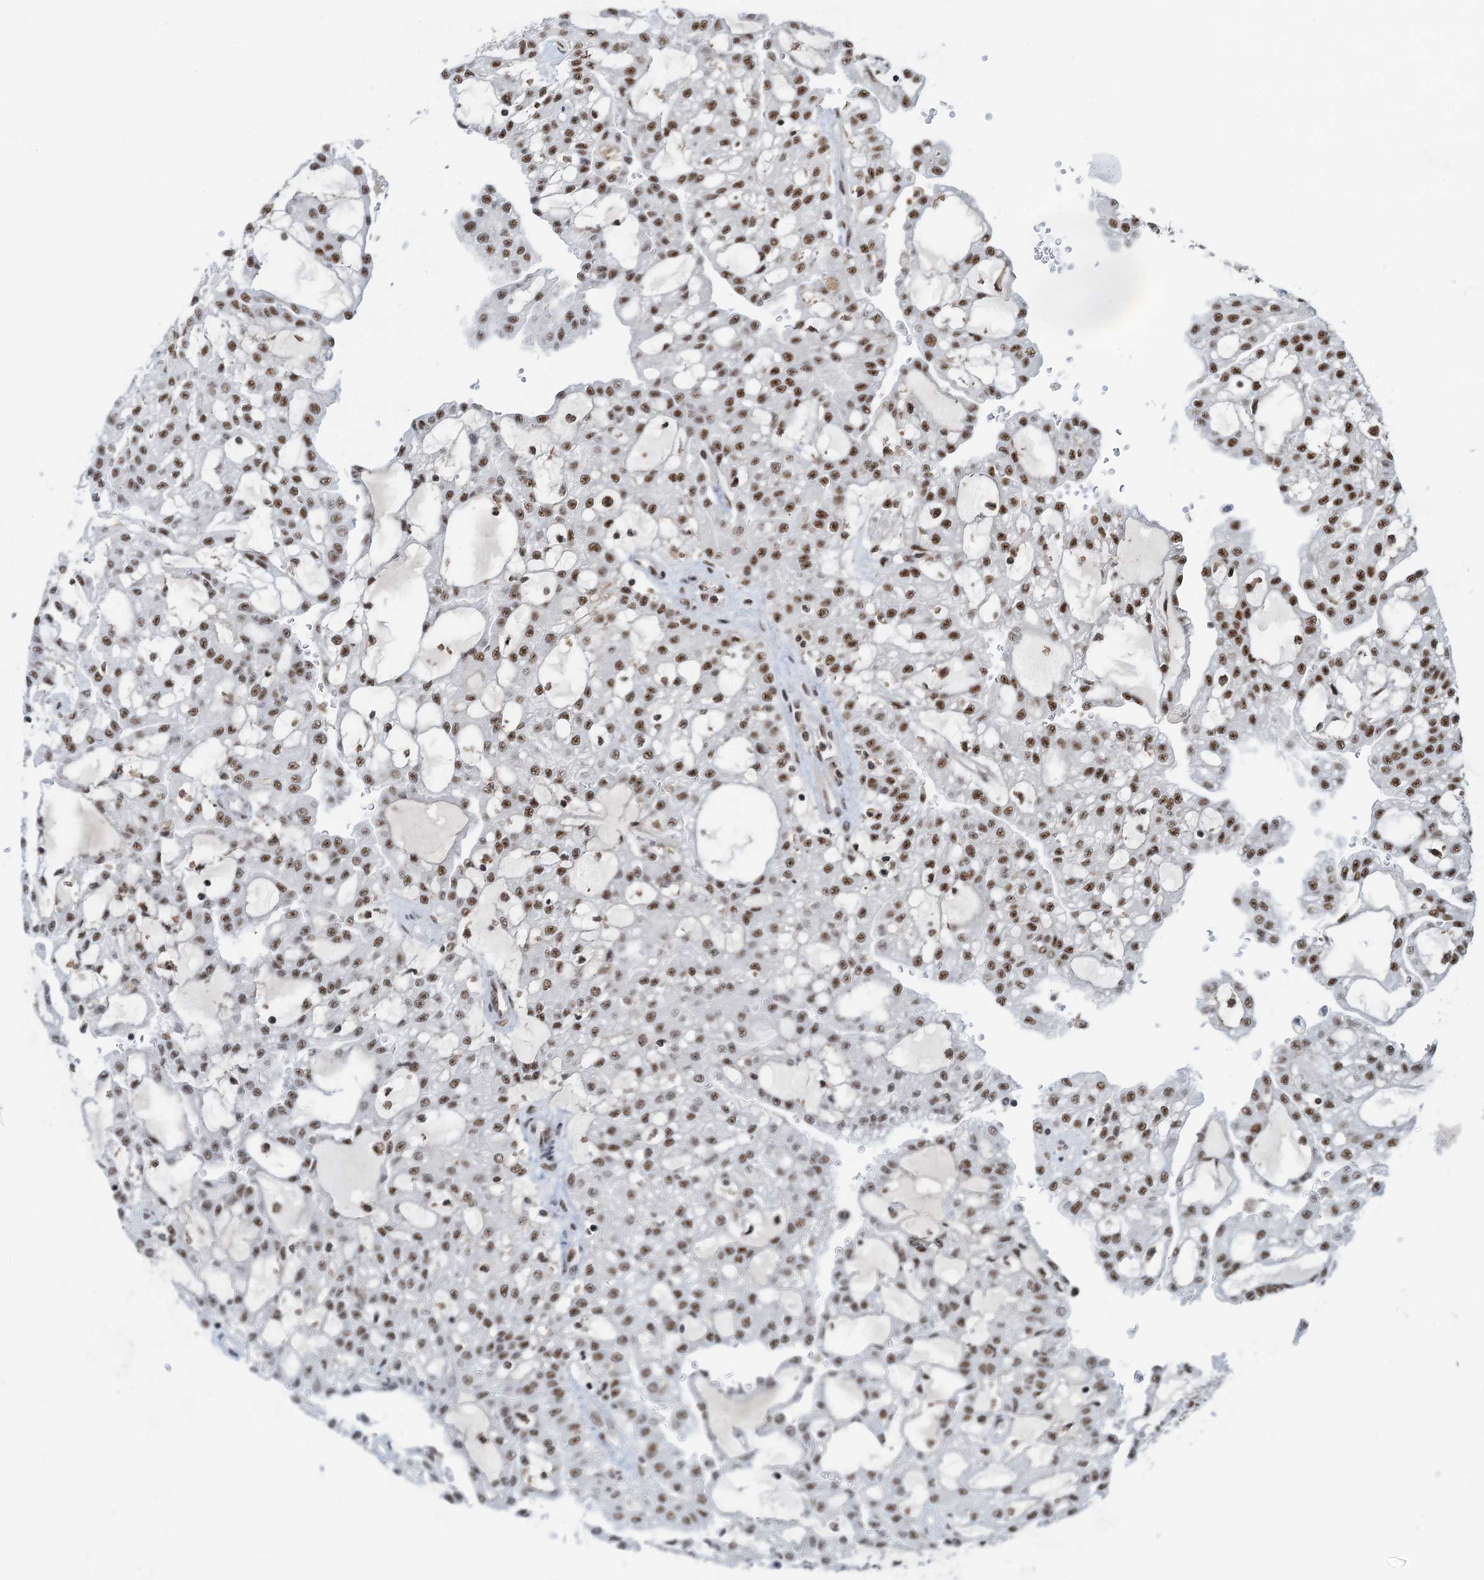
{"staining": {"intensity": "strong", "quantity": ">75%", "location": "nuclear"}, "tissue": "renal cancer", "cell_type": "Tumor cells", "image_type": "cancer", "snomed": [{"axis": "morphology", "description": "Adenocarcinoma, NOS"}, {"axis": "topography", "description": "Kidney"}], "caption": "Immunohistochemical staining of human renal adenocarcinoma displays strong nuclear protein staining in about >75% of tumor cells.", "gene": "RBM26", "patient": {"sex": "male", "age": 63}}